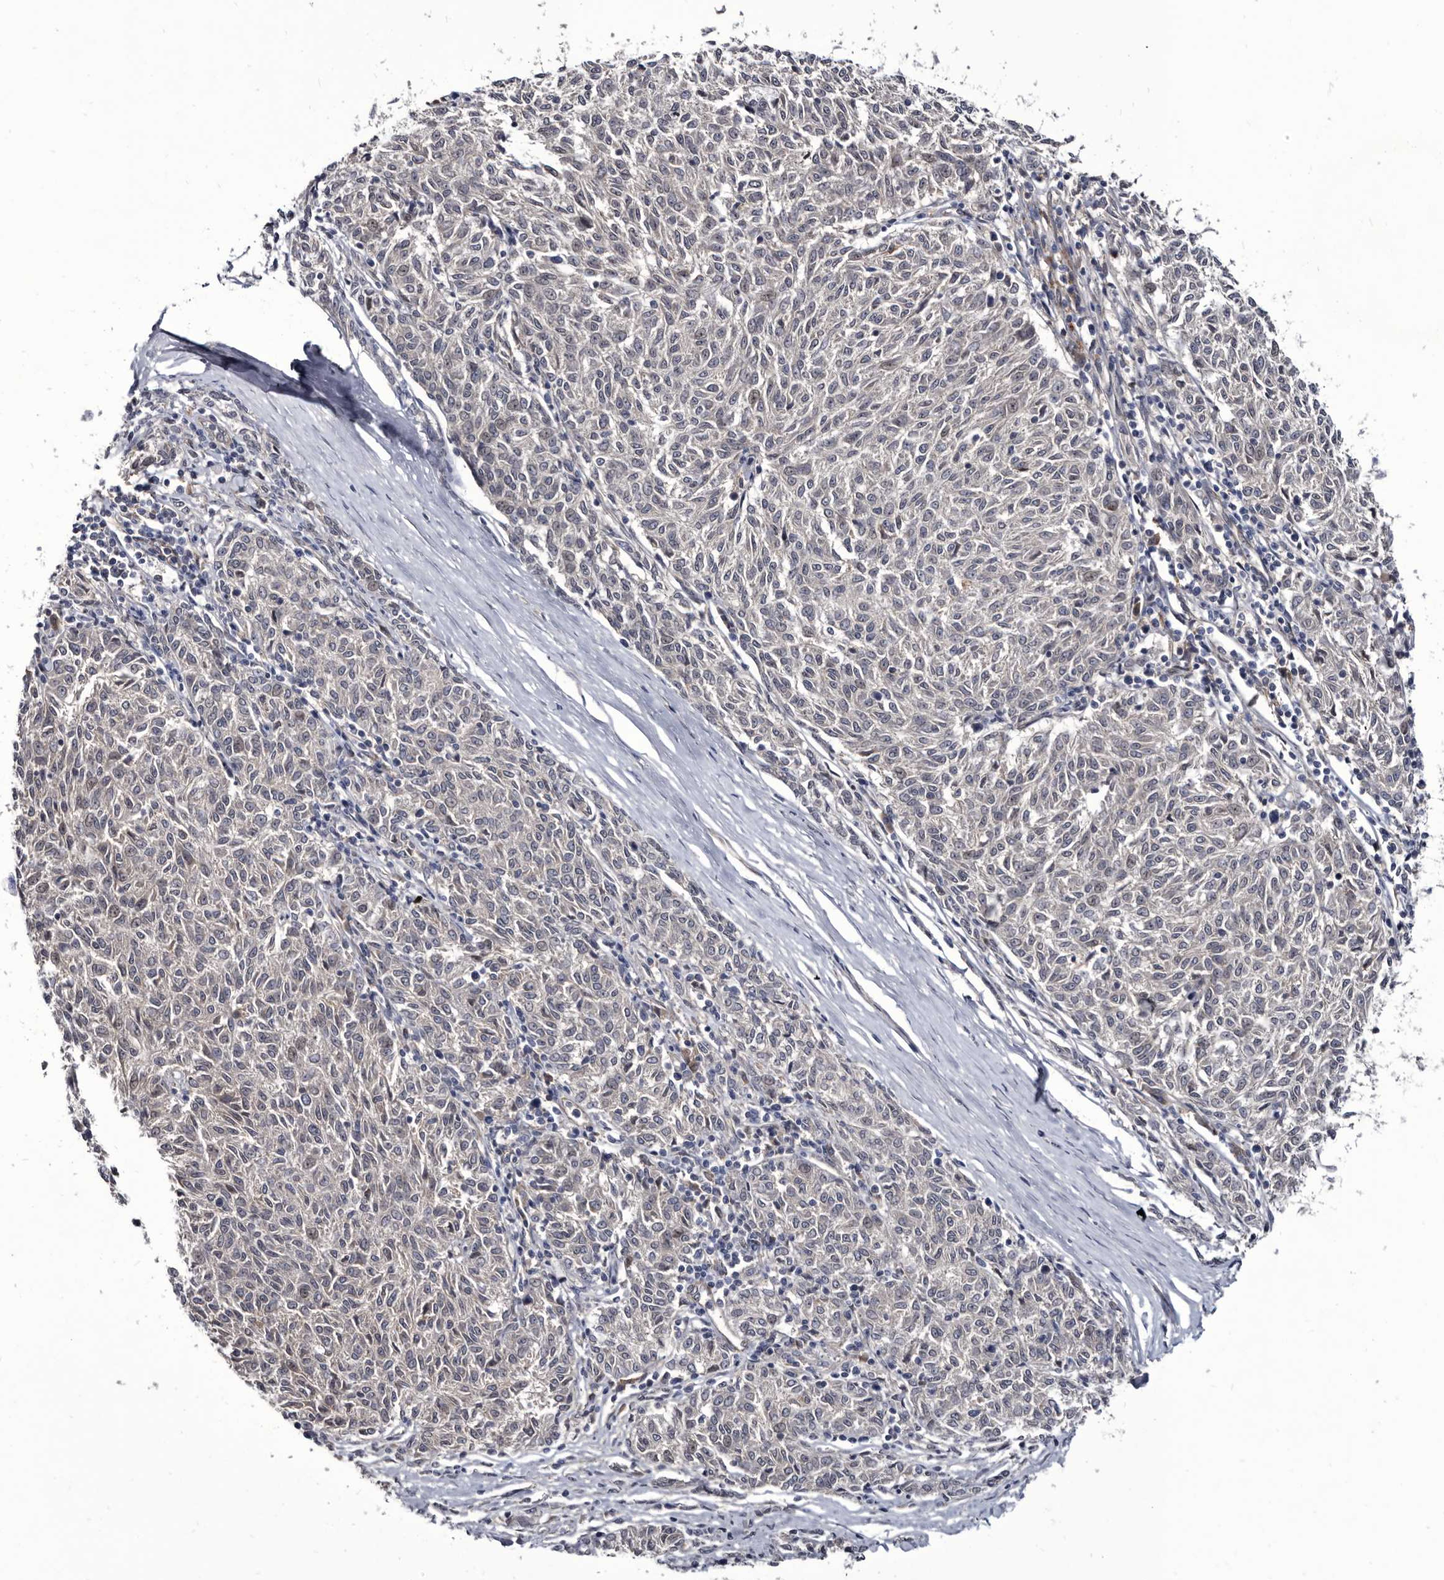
{"staining": {"intensity": "negative", "quantity": "none", "location": "none"}, "tissue": "melanoma", "cell_type": "Tumor cells", "image_type": "cancer", "snomed": [{"axis": "morphology", "description": "Malignant melanoma, NOS"}, {"axis": "topography", "description": "Skin"}], "caption": "Protein analysis of melanoma reveals no significant expression in tumor cells.", "gene": "PROM1", "patient": {"sex": "female", "age": 72}}